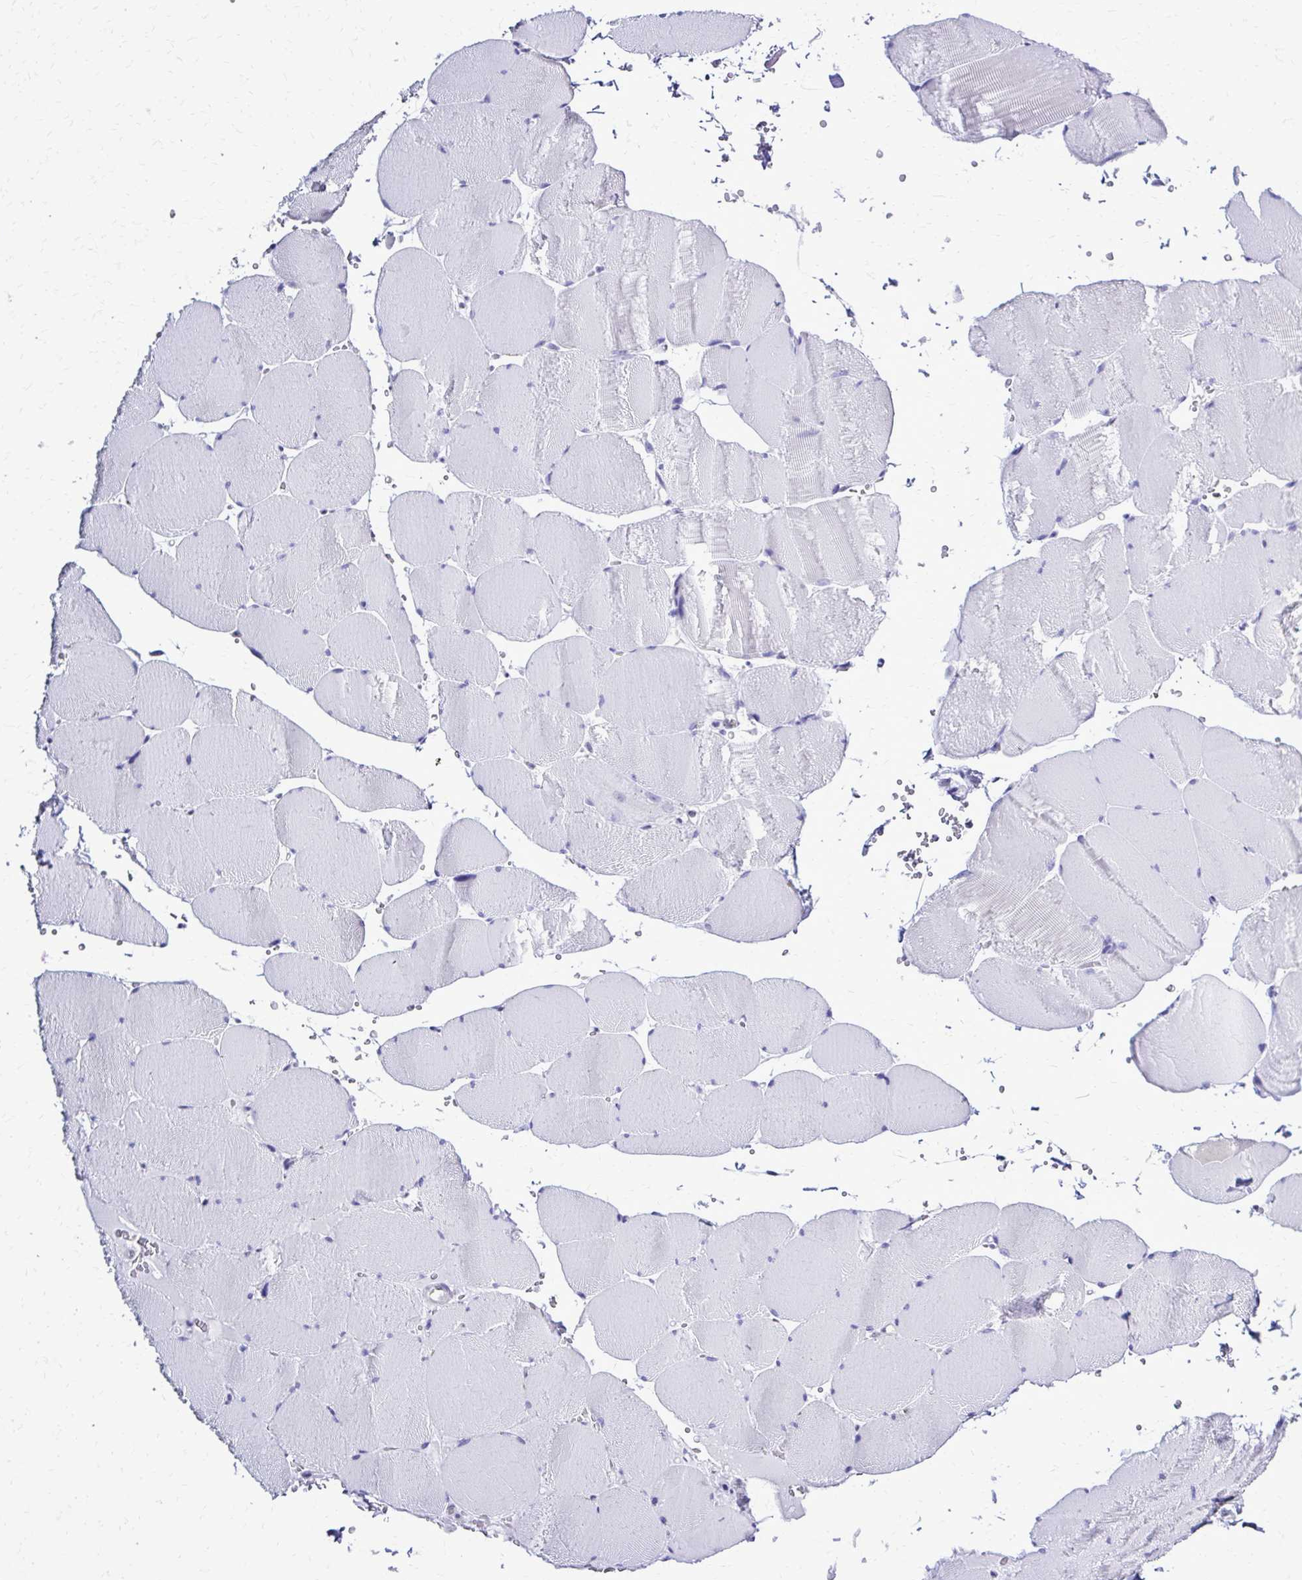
{"staining": {"intensity": "negative", "quantity": "none", "location": "none"}, "tissue": "skeletal muscle", "cell_type": "Myocytes", "image_type": "normal", "snomed": [{"axis": "morphology", "description": "Normal tissue, NOS"}, {"axis": "topography", "description": "Skeletal muscle"}, {"axis": "topography", "description": "Head-Neck"}], "caption": "IHC photomicrograph of benign skeletal muscle: human skeletal muscle stained with DAB (3,3'-diaminobenzidine) reveals no significant protein expression in myocytes.", "gene": "RASL11B", "patient": {"sex": "male", "age": 66}}